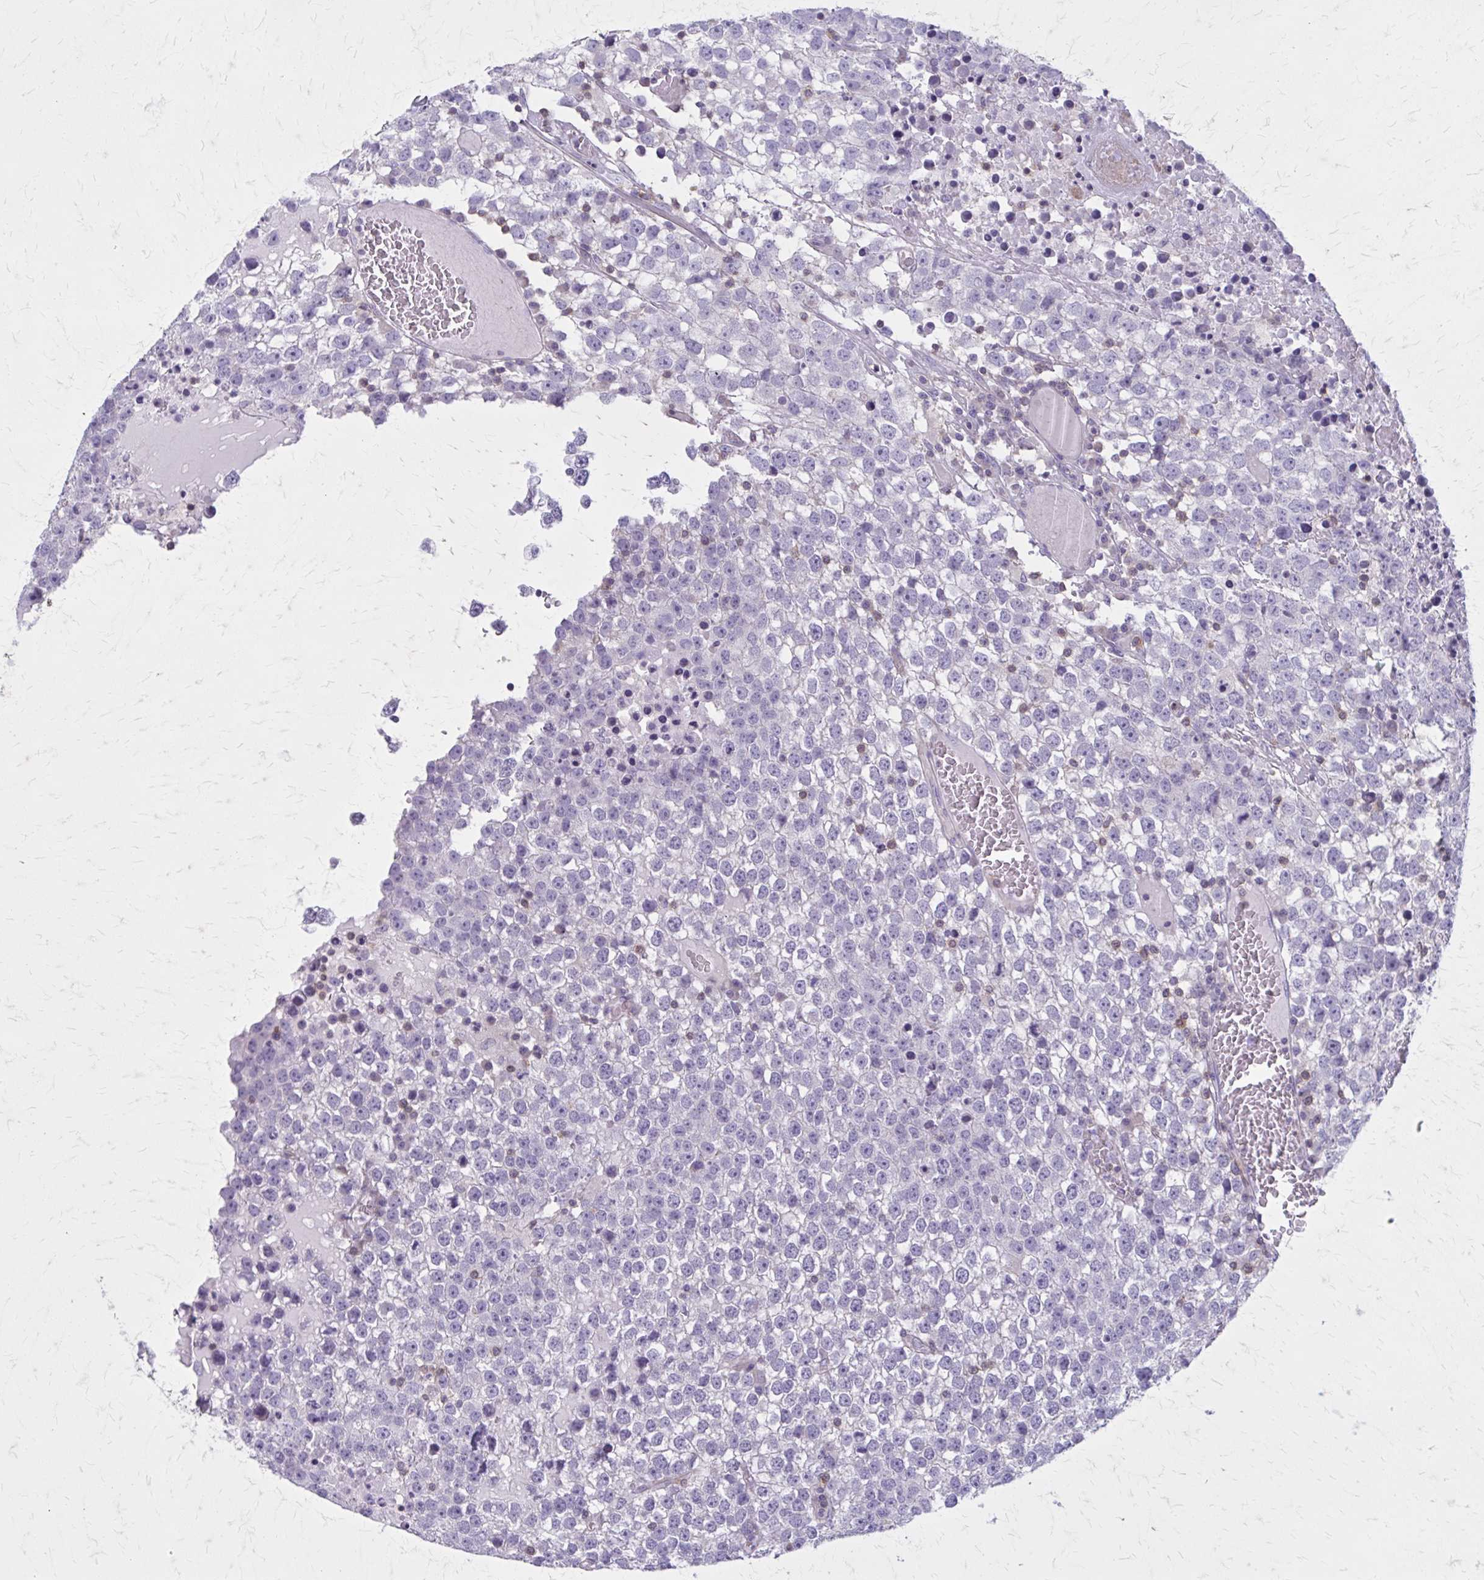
{"staining": {"intensity": "negative", "quantity": "none", "location": "none"}, "tissue": "testis cancer", "cell_type": "Tumor cells", "image_type": "cancer", "snomed": [{"axis": "morphology", "description": "Seminoma, NOS"}, {"axis": "topography", "description": "Testis"}], "caption": "Human seminoma (testis) stained for a protein using IHC reveals no staining in tumor cells.", "gene": "PITPNM1", "patient": {"sex": "male", "age": 65}}